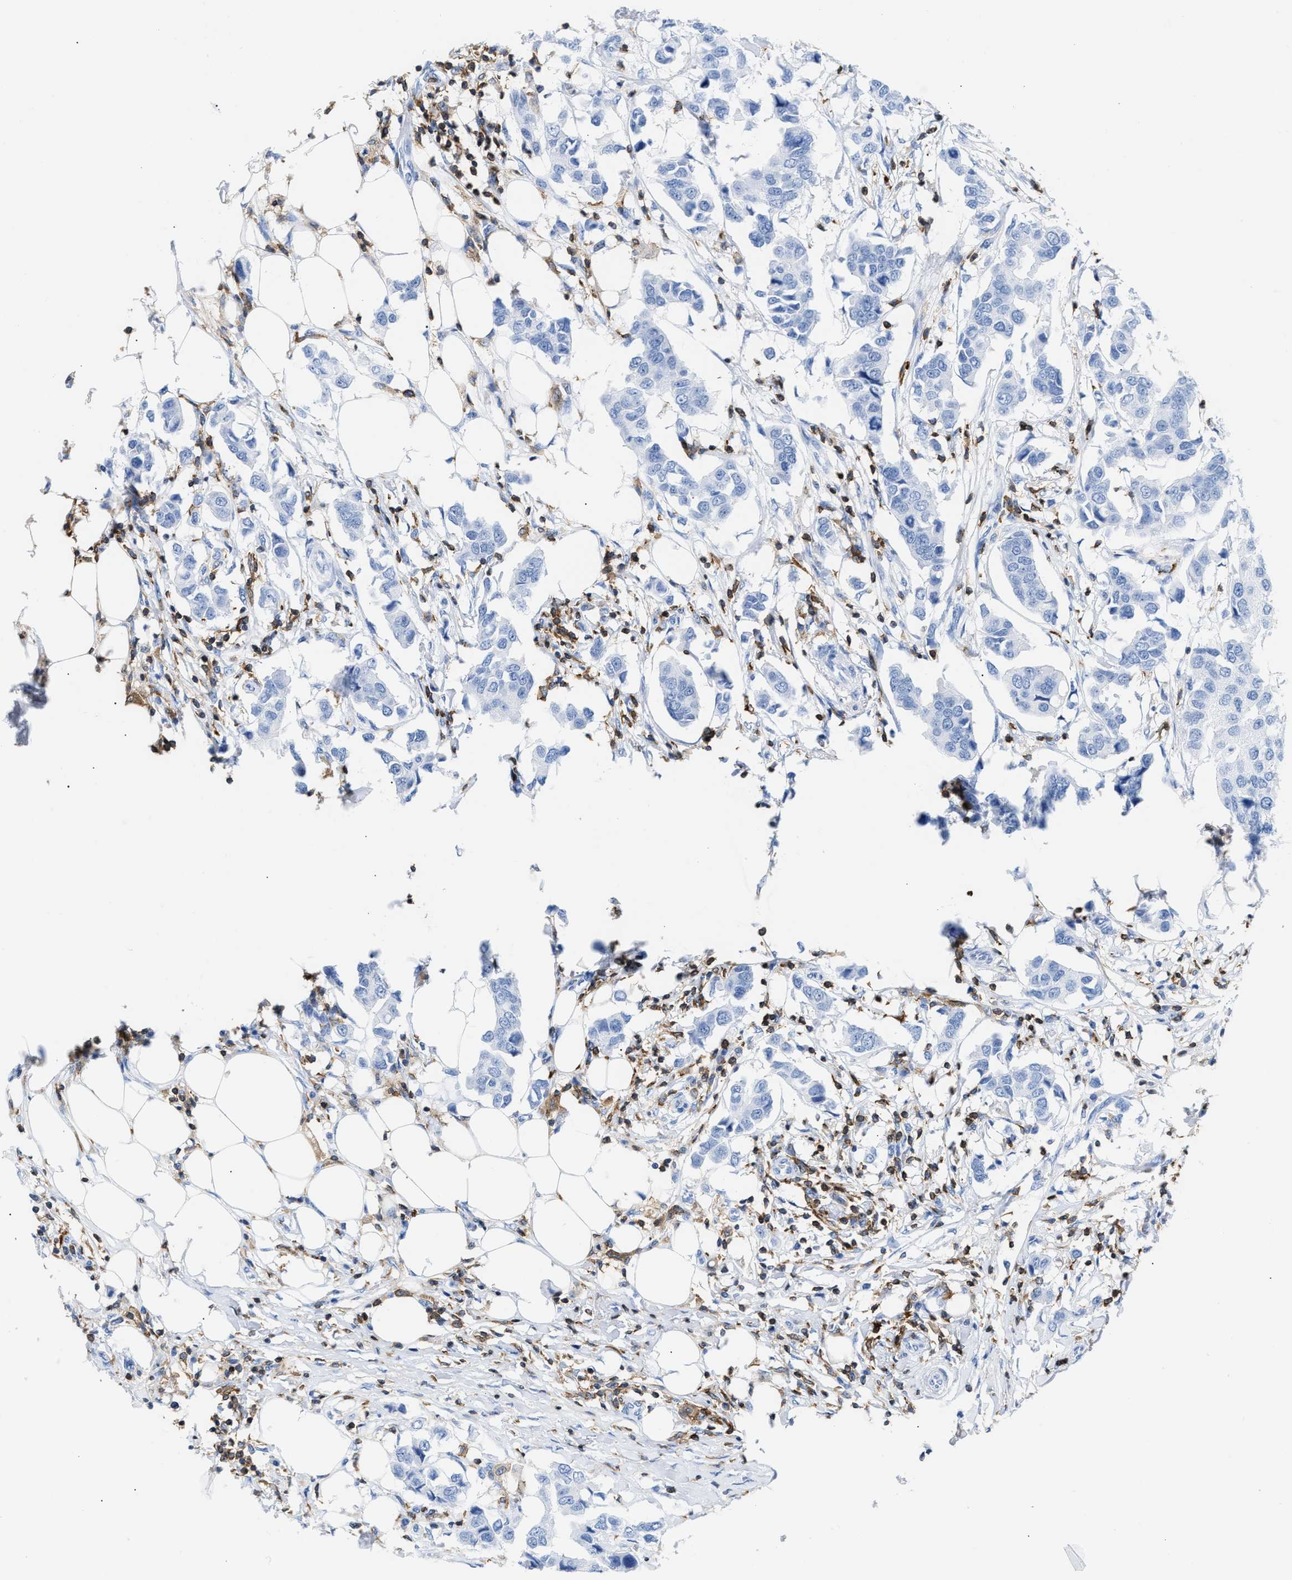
{"staining": {"intensity": "negative", "quantity": "none", "location": "none"}, "tissue": "breast cancer", "cell_type": "Tumor cells", "image_type": "cancer", "snomed": [{"axis": "morphology", "description": "Duct carcinoma"}, {"axis": "topography", "description": "Breast"}], "caption": "Invasive ductal carcinoma (breast) was stained to show a protein in brown. There is no significant staining in tumor cells.", "gene": "LCP1", "patient": {"sex": "female", "age": 80}}